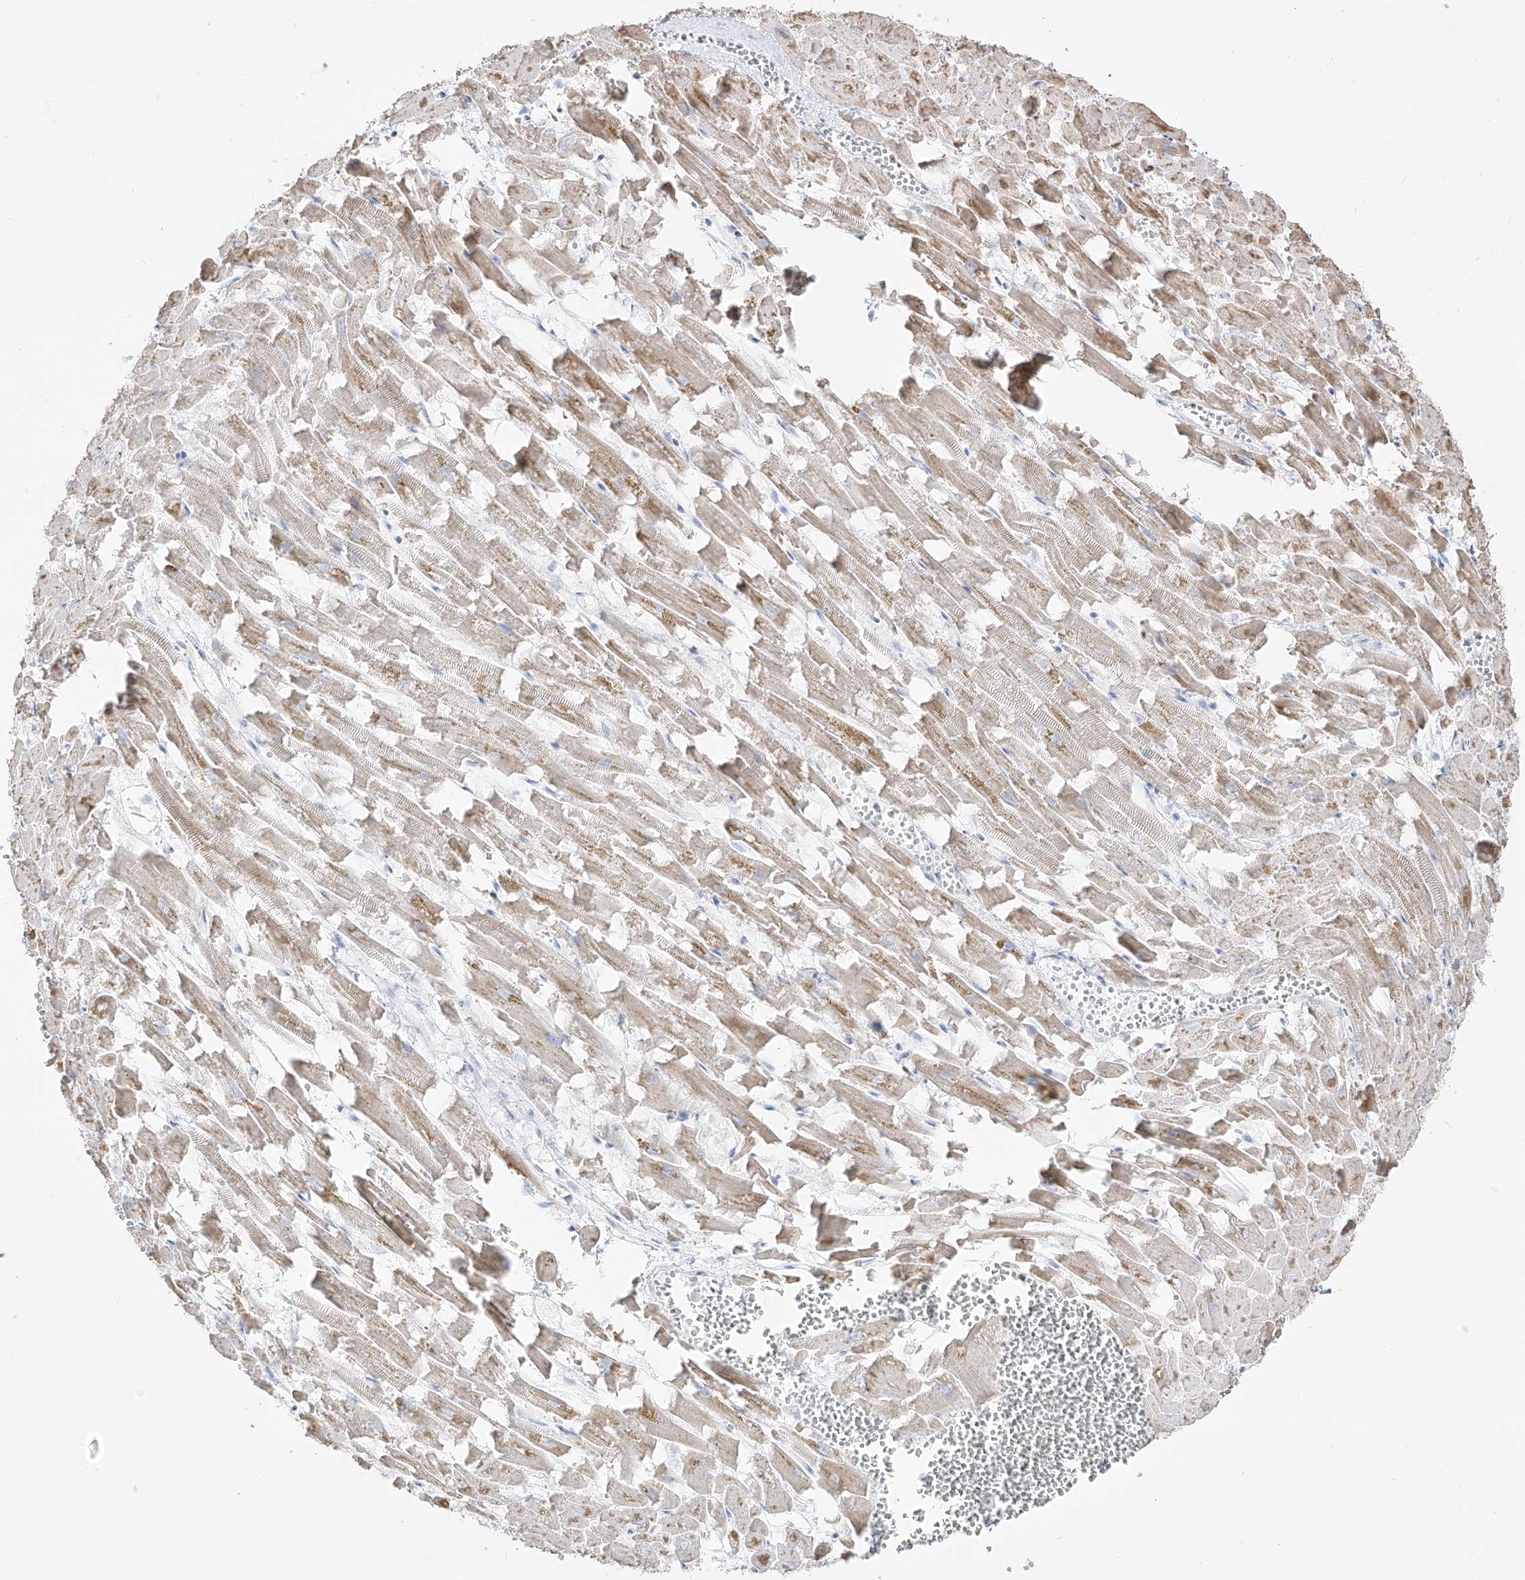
{"staining": {"intensity": "moderate", "quantity": ">75%", "location": "cytoplasmic/membranous"}, "tissue": "heart muscle", "cell_type": "Cardiomyocytes", "image_type": "normal", "snomed": [{"axis": "morphology", "description": "Normal tissue, NOS"}, {"axis": "topography", "description": "Heart"}], "caption": "Protein staining by IHC reveals moderate cytoplasmic/membranous positivity in about >75% of cardiomyocytes in normal heart muscle. (DAB (3,3'-diaminobenzidine) = brown stain, brightfield microscopy at high magnification).", "gene": "RCHY1", "patient": {"sex": "female", "age": 64}}